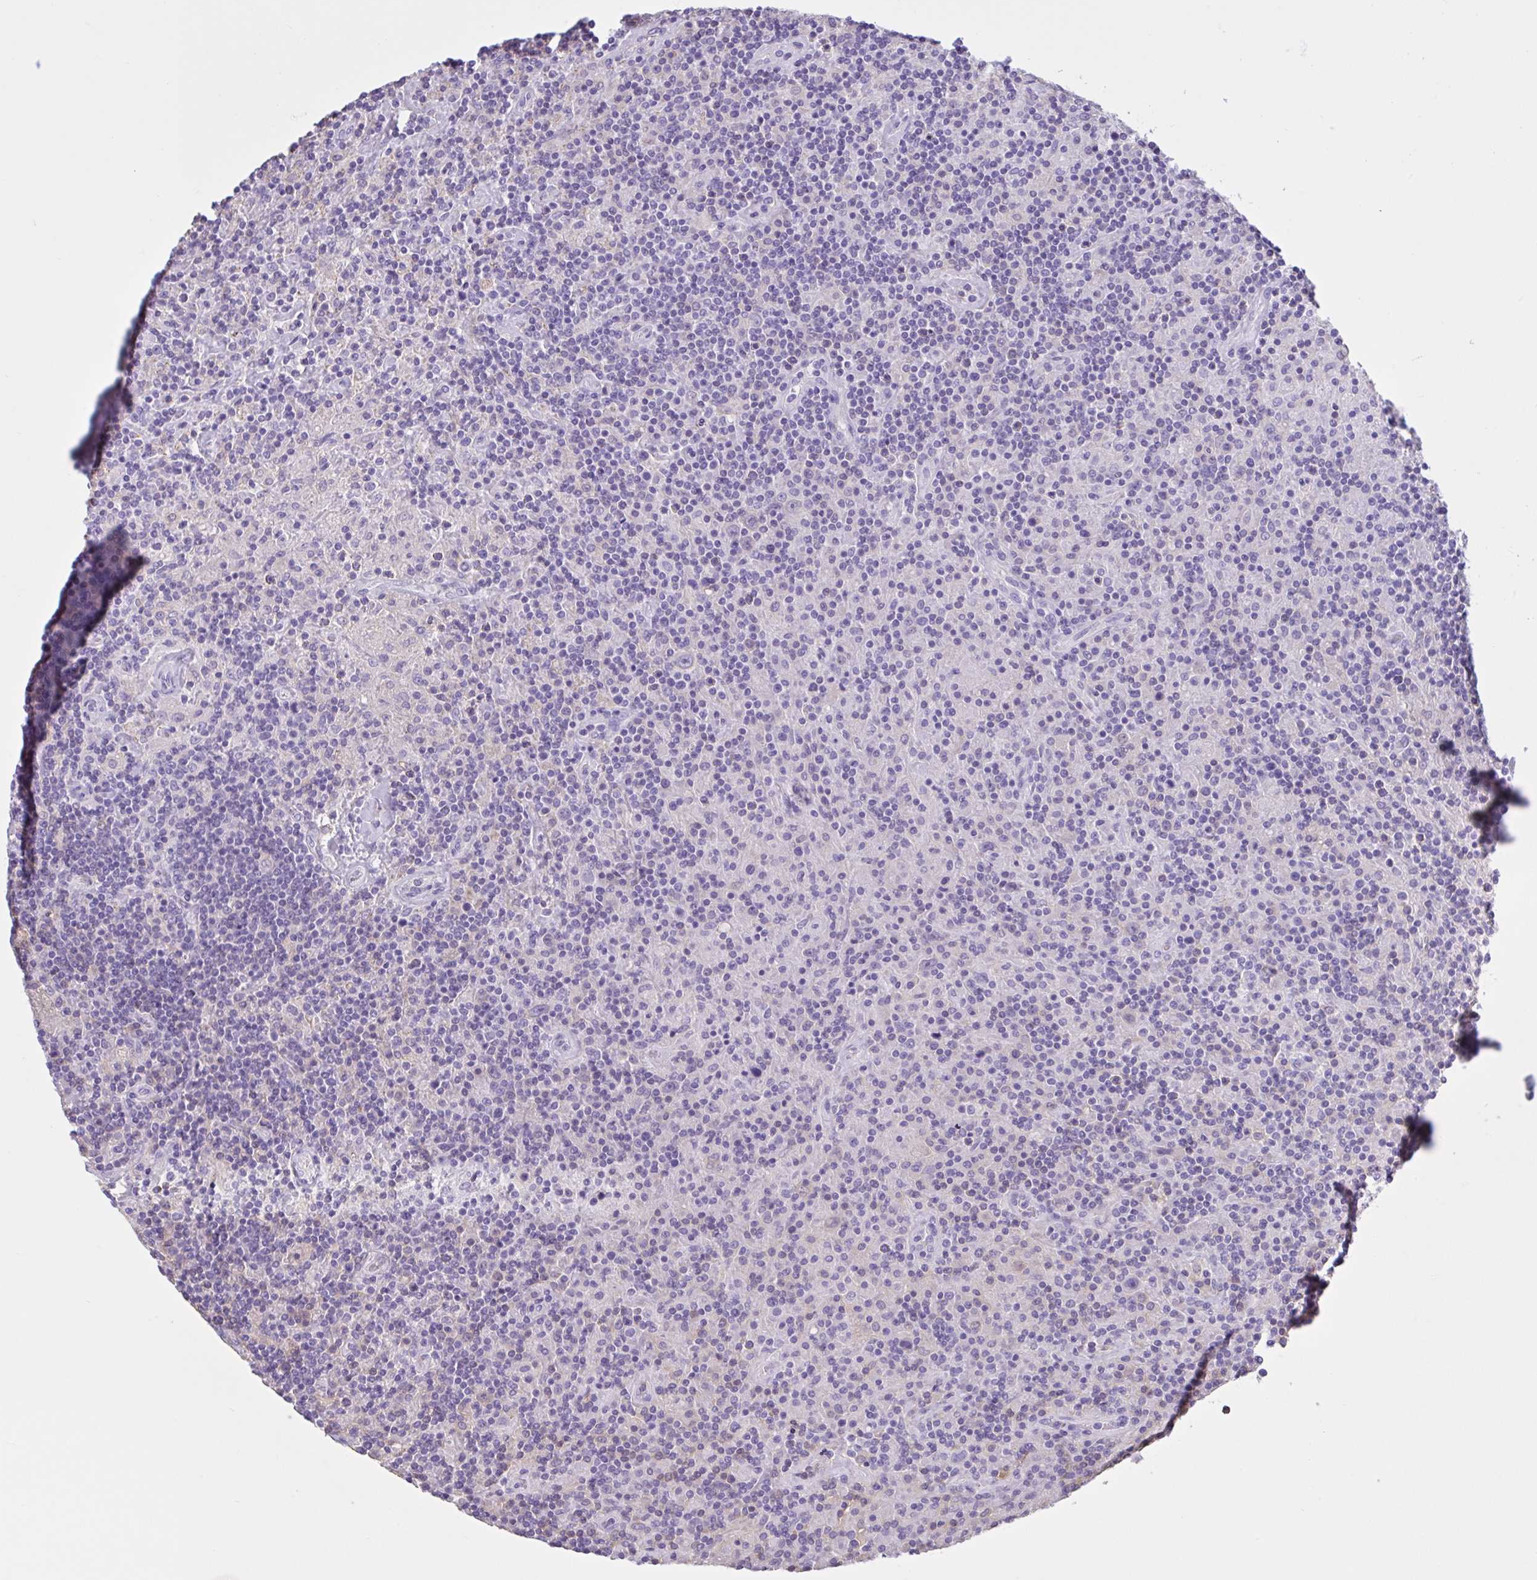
{"staining": {"intensity": "negative", "quantity": "none", "location": "none"}, "tissue": "lymphoma", "cell_type": "Tumor cells", "image_type": "cancer", "snomed": [{"axis": "morphology", "description": "Hodgkin's disease, NOS"}, {"axis": "topography", "description": "Lymph node"}], "caption": "Immunohistochemical staining of human lymphoma reveals no significant expression in tumor cells.", "gene": "LARGE2", "patient": {"sex": "male", "age": 70}}